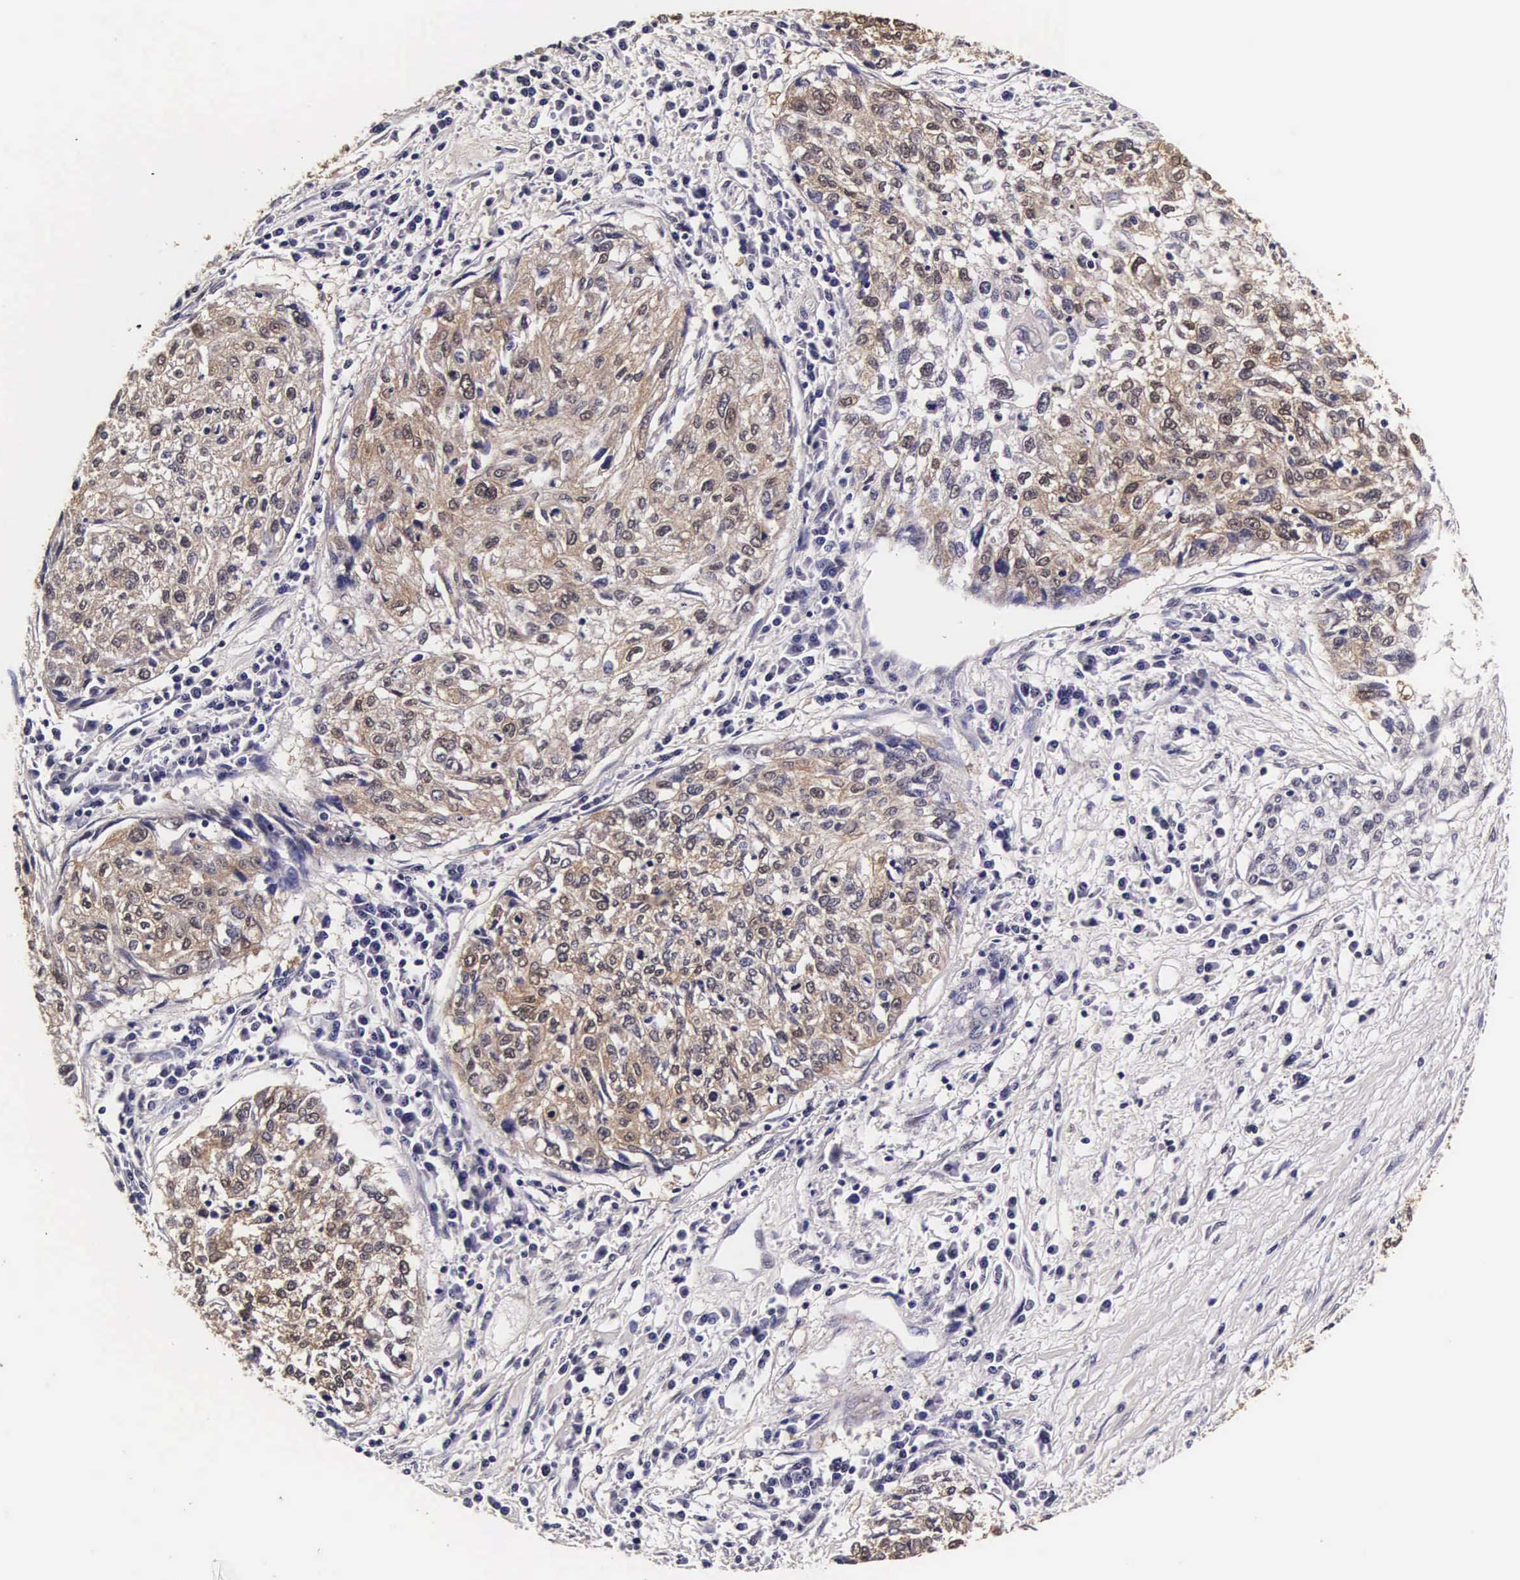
{"staining": {"intensity": "moderate", "quantity": "25%-75%", "location": "cytoplasmic/membranous,nuclear"}, "tissue": "cervical cancer", "cell_type": "Tumor cells", "image_type": "cancer", "snomed": [{"axis": "morphology", "description": "Squamous cell carcinoma, NOS"}, {"axis": "topography", "description": "Cervix"}], "caption": "Cervical squamous cell carcinoma tissue displays moderate cytoplasmic/membranous and nuclear staining in approximately 25%-75% of tumor cells, visualized by immunohistochemistry. (DAB (3,3'-diaminobenzidine) = brown stain, brightfield microscopy at high magnification).", "gene": "TECPR2", "patient": {"sex": "female", "age": 57}}